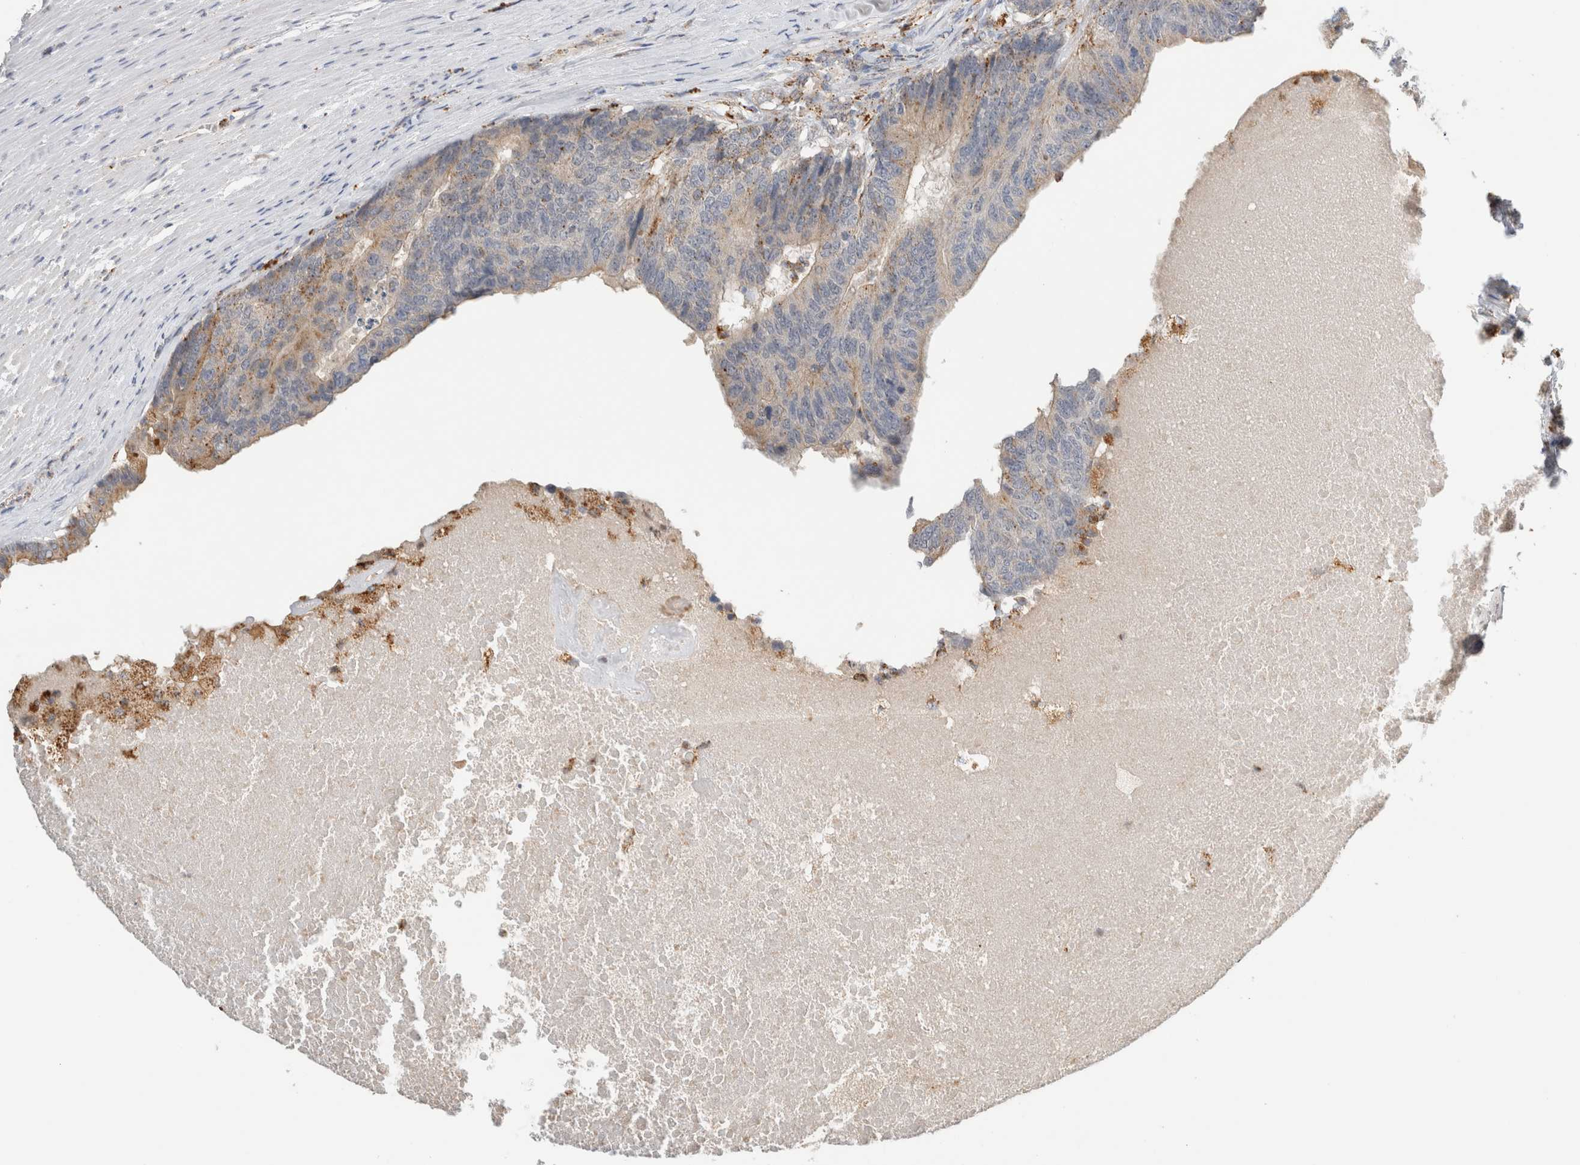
{"staining": {"intensity": "weak", "quantity": "25%-75%", "location": "cytoplasmic/membranous"}, "tissue": "colorectal cancer", "cell_type": "Tumor cells", "image_type": "cancer", "snomed": [{"axis": "morphology", "description": "Adenocarcinoma, NOS"}, {"axis": "topography", "description": "Colon"}], "caption": "A histopathology image of colorectal cancer stained for a protein shows weak cytoplasmic/membranous brown staining in tumor cells.", "gene": "GNS", "patient": {"sex": "female", "age": 67}}